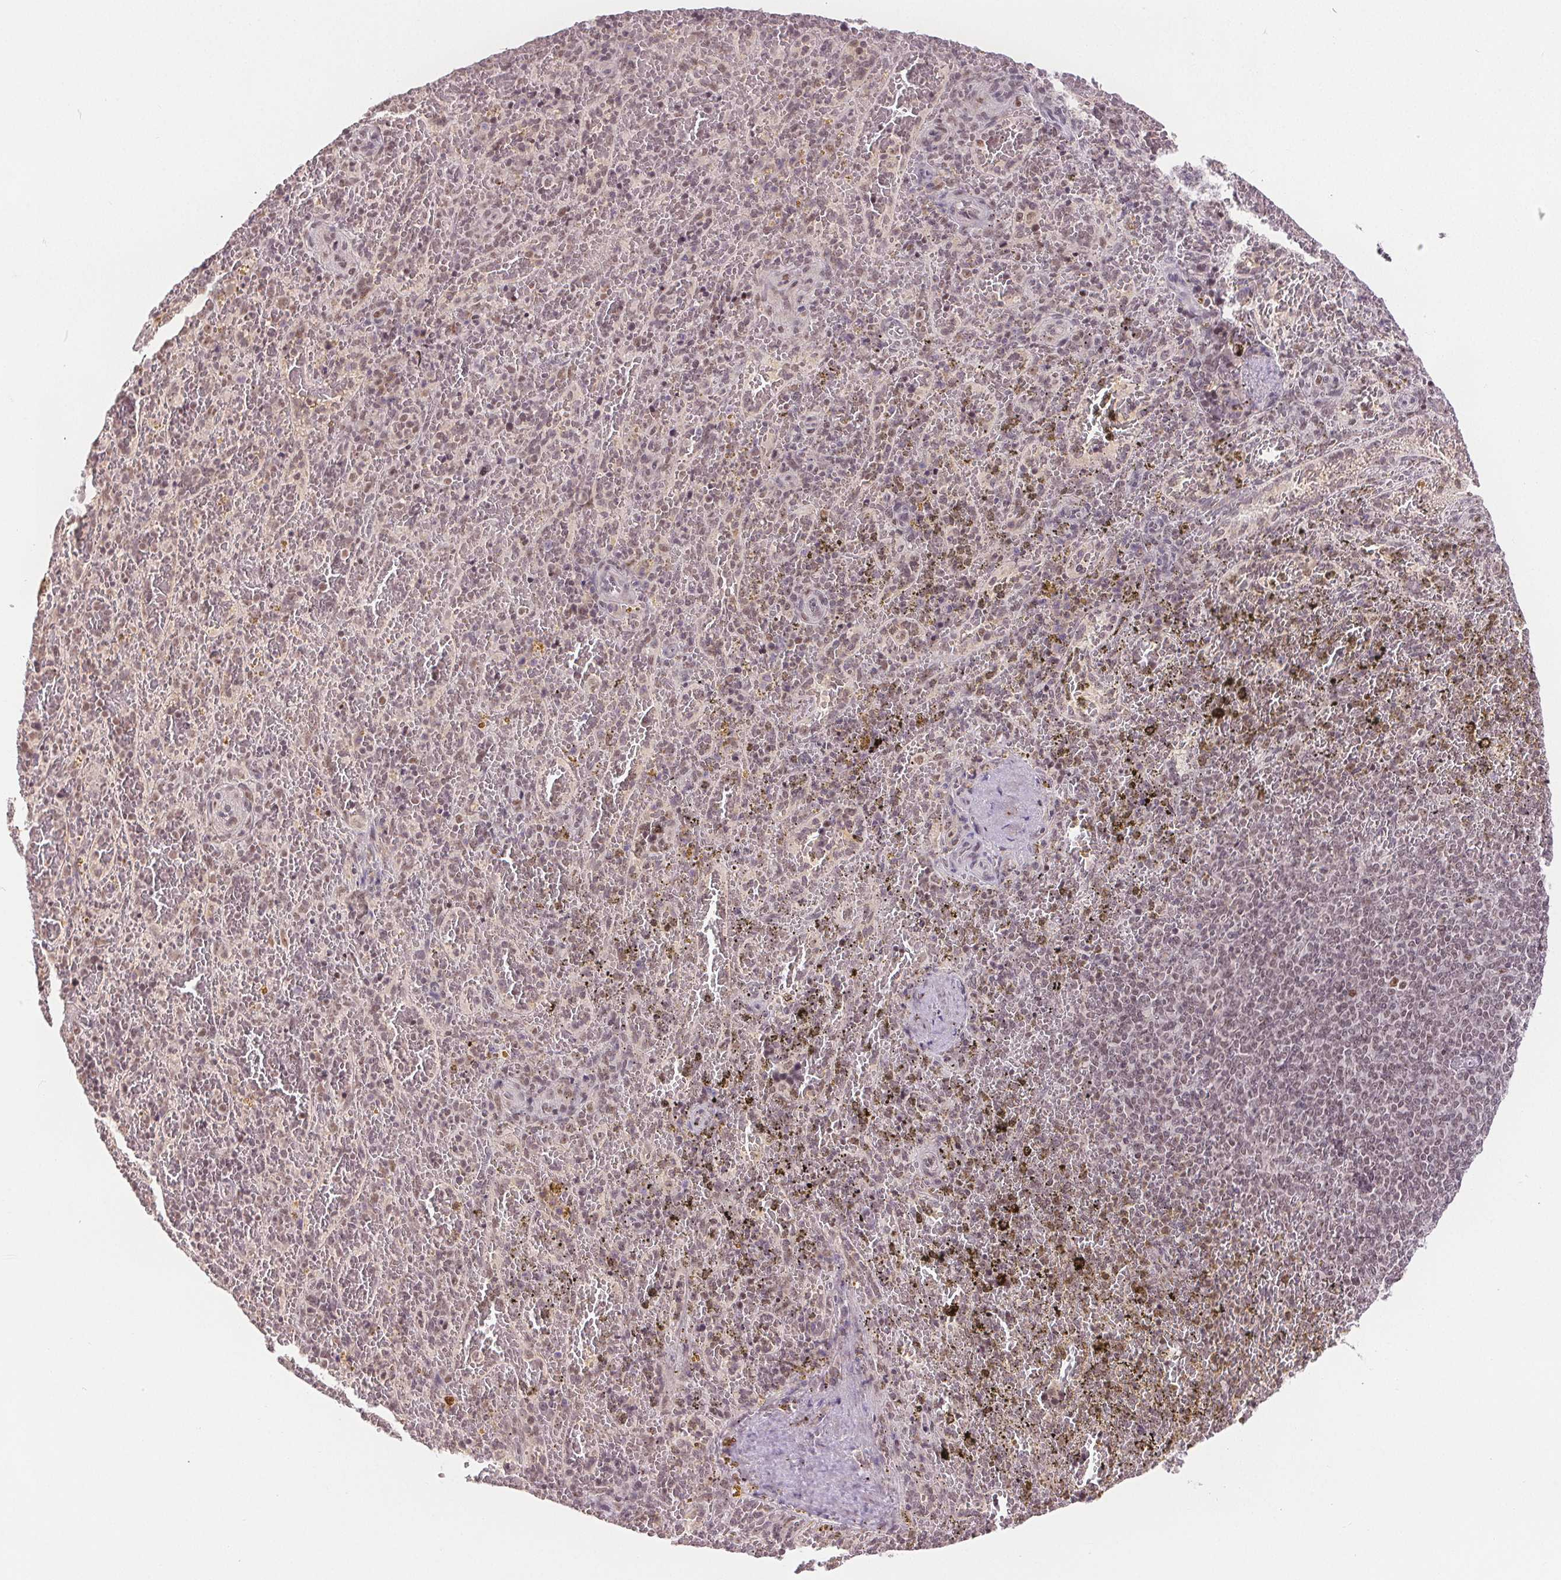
{"staining": {"intensity": "weak", "quantity": "25%-75%", "location": "nuclear"}, "tissue": "spleen", "cell_type": "Cells in red pulp", "image_type": "normal", "snomed": [{"axis": "morphology", "description": "Normal tissue, NOS"}, {"axis": "topography", "description": "Spleen"}], "caption": "A low amount of weak nuclear positivity is appreciated in approximately 25%-75% of cells in red pulp in benign spleen.", "gene": "DEK", "patient": {"sex": "female", "age": 50}}